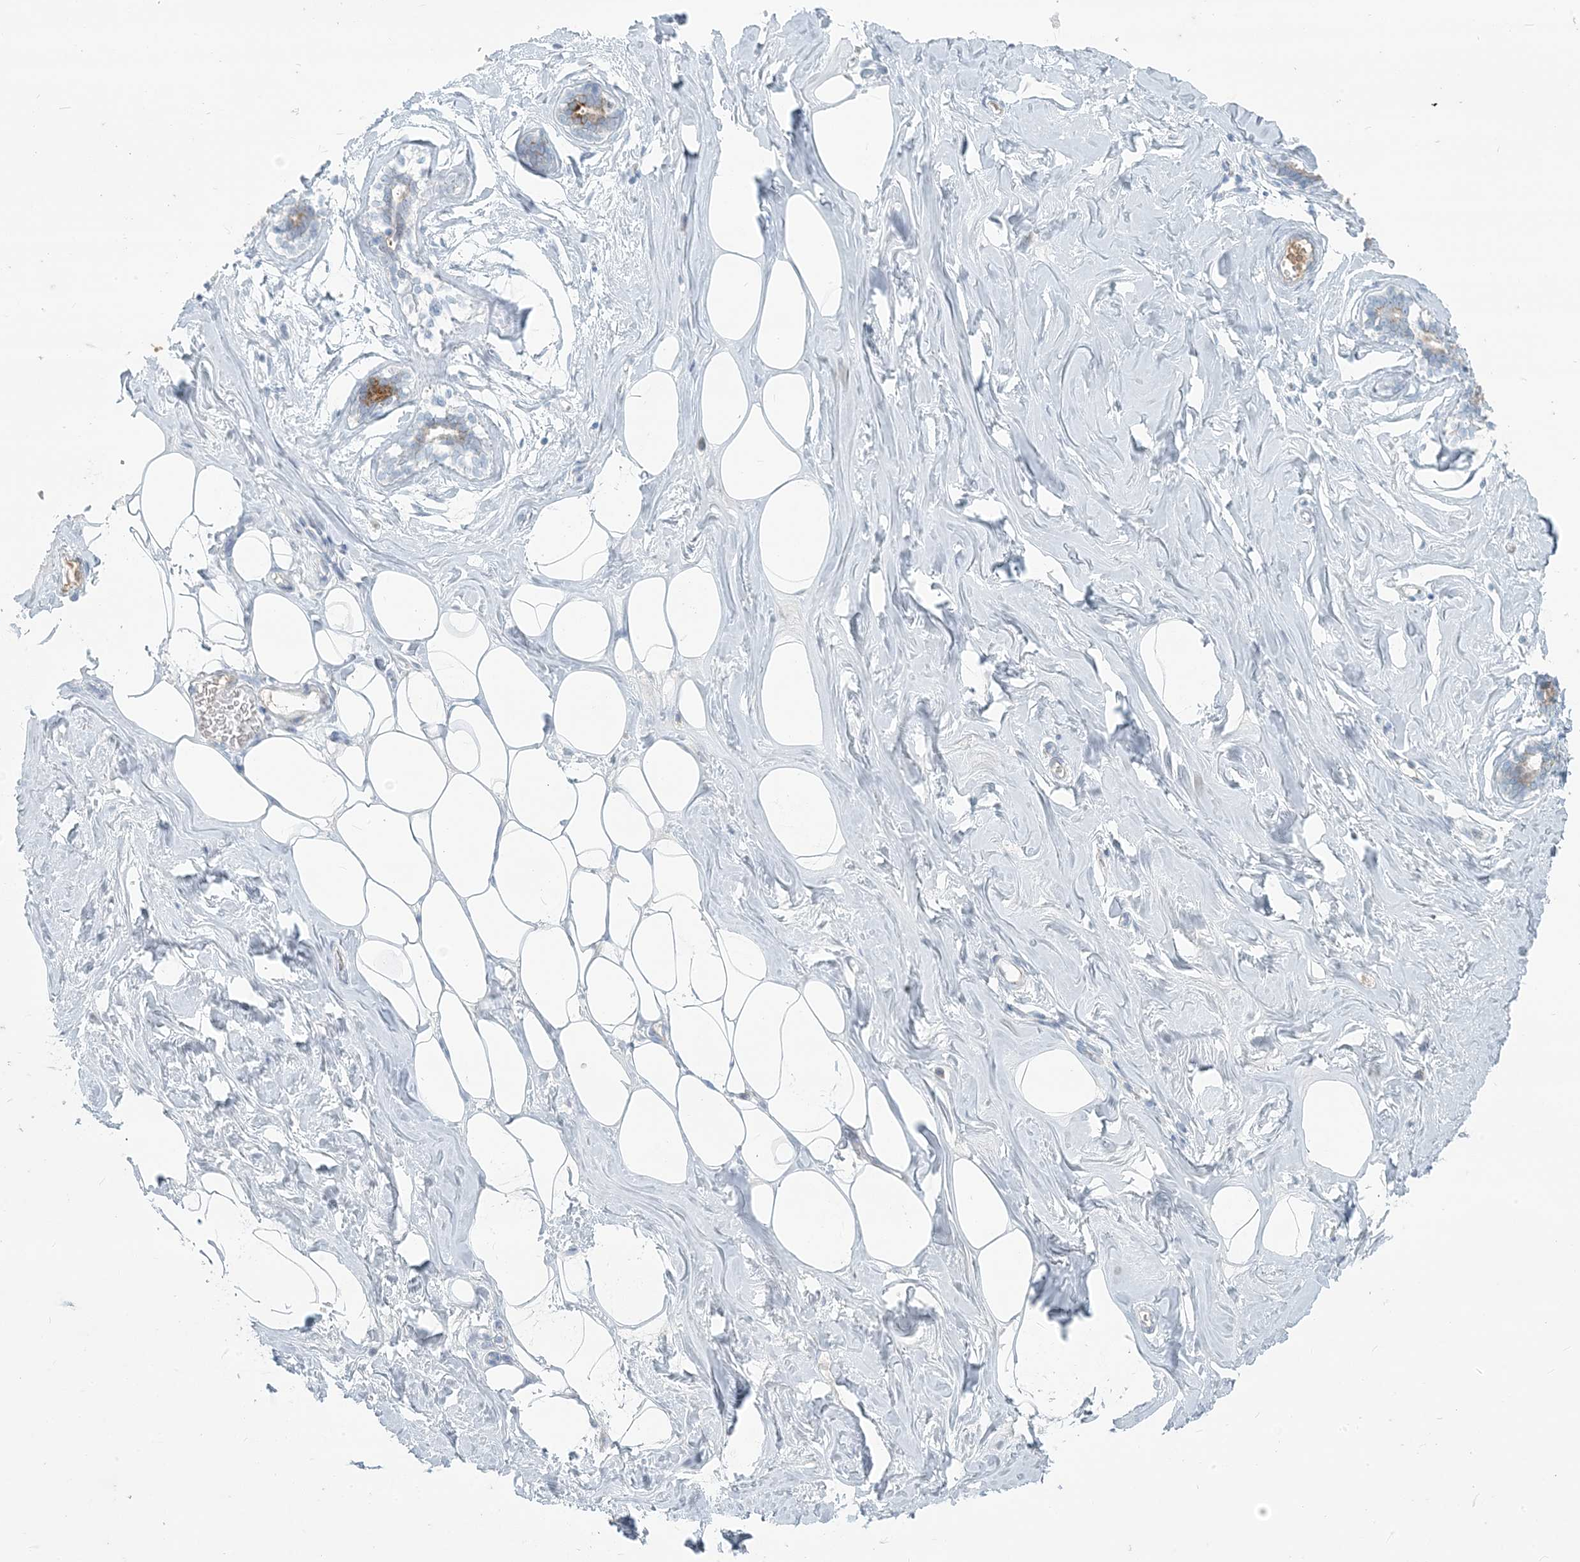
{"staining": {"intensity": "negative", "quantity": "none", "location": "none"}, "tissue": "adipose tissue", "cell_type": "Adipocytes", "image_type": "normal", "snomed": [{"axis": "morphology", "description": "Normal tissue, NOS"}, {"axis": "morphology", "description": "Fibrosis, NOS"}, {"axis": "topography", "description": "Breast"}, {"axis": "topography", "description": "Adipose tissue"}], "caption": "Immunohistochemistry photomicrograph of unremarkable adipose tissue: adipose tissue stained with DAB (3,3'-diaminobenzidine) demonstrates no significant protein expression in adipocytes.", "gene": "SCML1", "patient": {"sex": "female", "age": 39}}